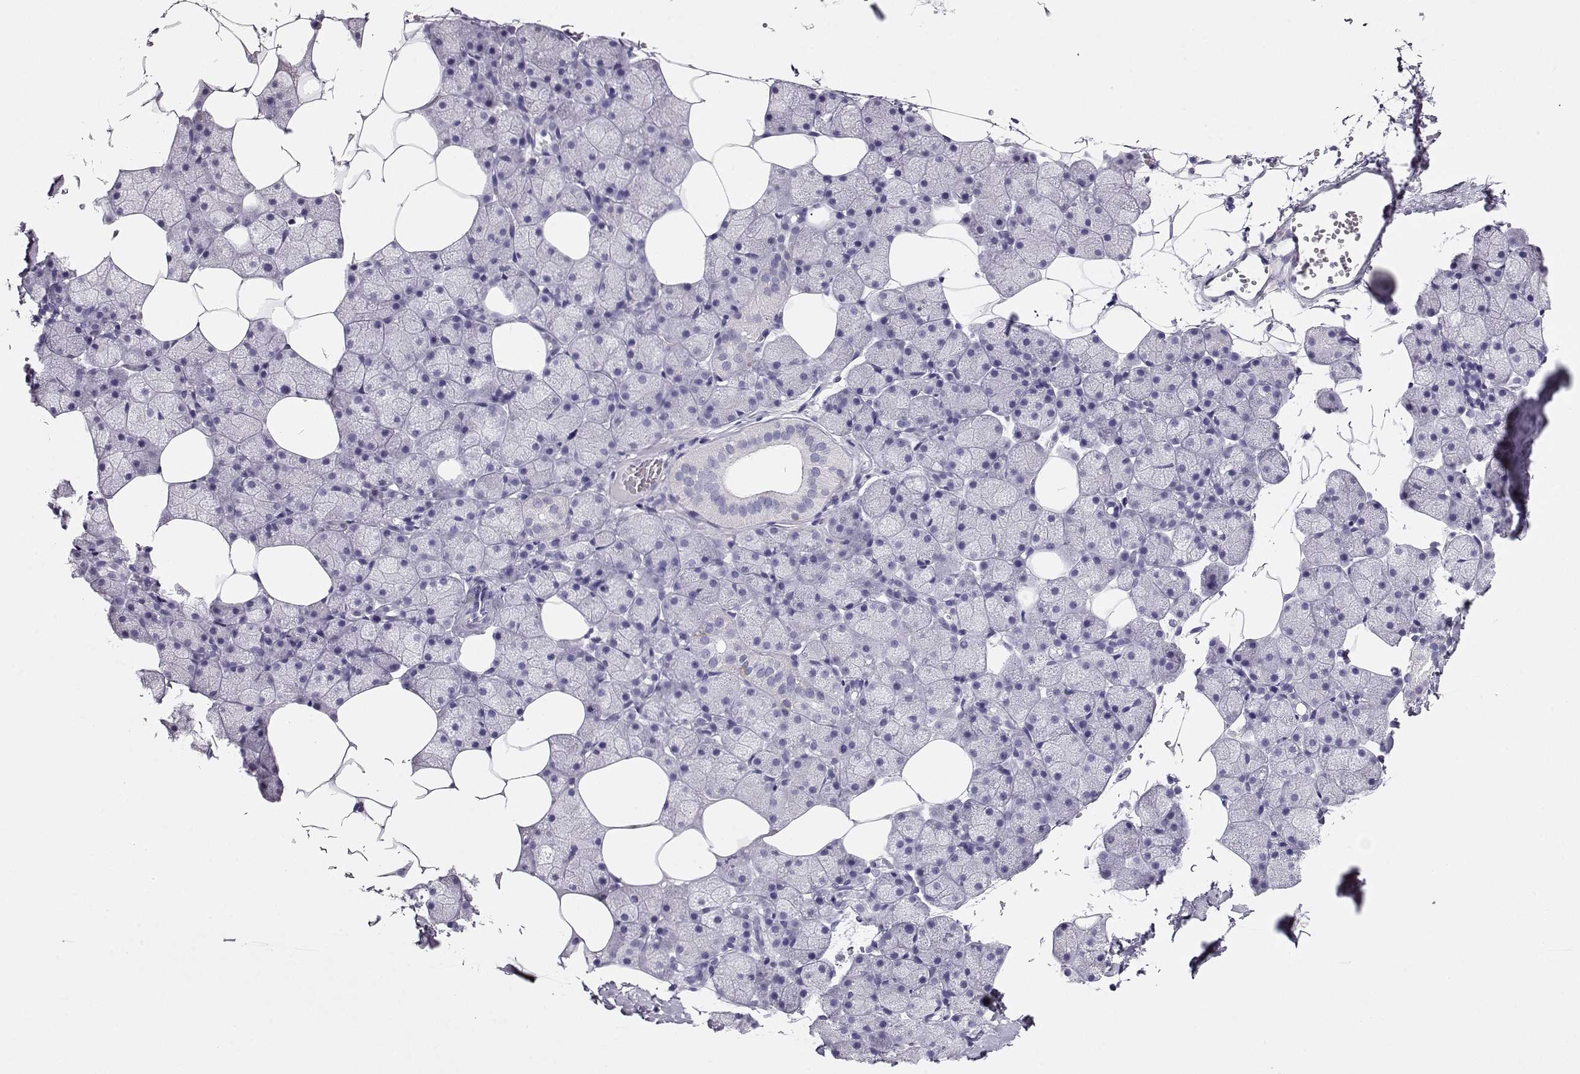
{"staining": {"intensity": "negative", "quantity": "none", "location": "none"}, "tissue": "salivary gland", "cell_type": "Glandular cells", "image_type": "normal", "snomed": [{"axis": "morphology", "description": "Normal tissue, NOS"}, {"axis": "topography", "description": "Salivary gland"}], "caption": "The photomicrograph reveals no significant expression in glandular cells of salivary gland.", "gene": "CRX", "patient": {"sex": "male", "age": 38}}